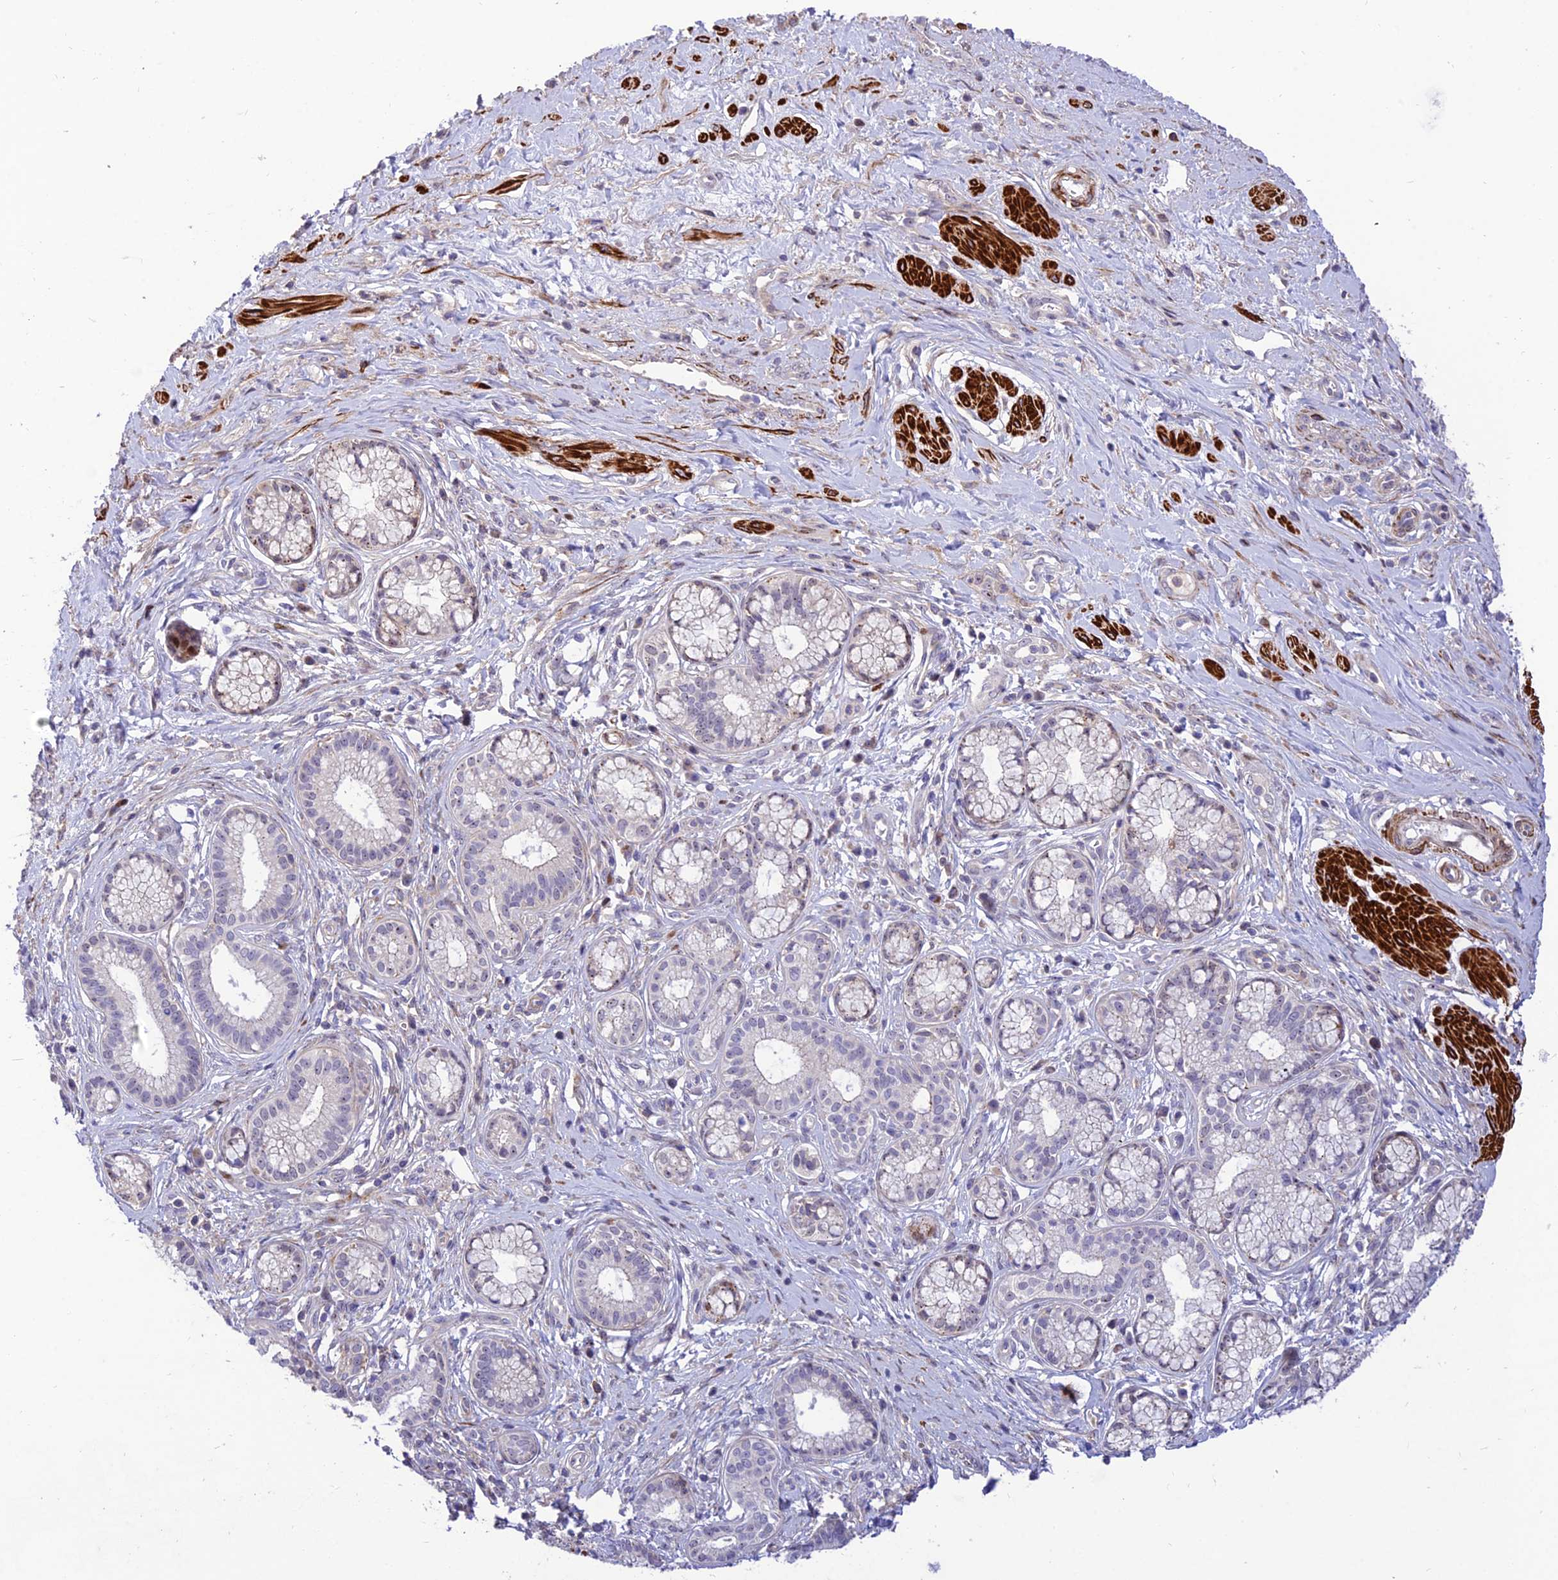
{"staining": {"intensity": "negative", "quantity": "none", "location": "none"}, "tissue": "pancreatic cancer", "cell_type": "Tumor cells", "image_type": "cancer", "snomed": [{"axis": "morphology", "description": "Adenocarcinoma, NOS"}, {"axis": "topography", "description": "Pancreas"}], "caption": "A micrograph of human pancreatic cancer is negative for staining in tumor cells.", "gene": "KBTBD7", "patient": {"sex": "male", "age": 72}}